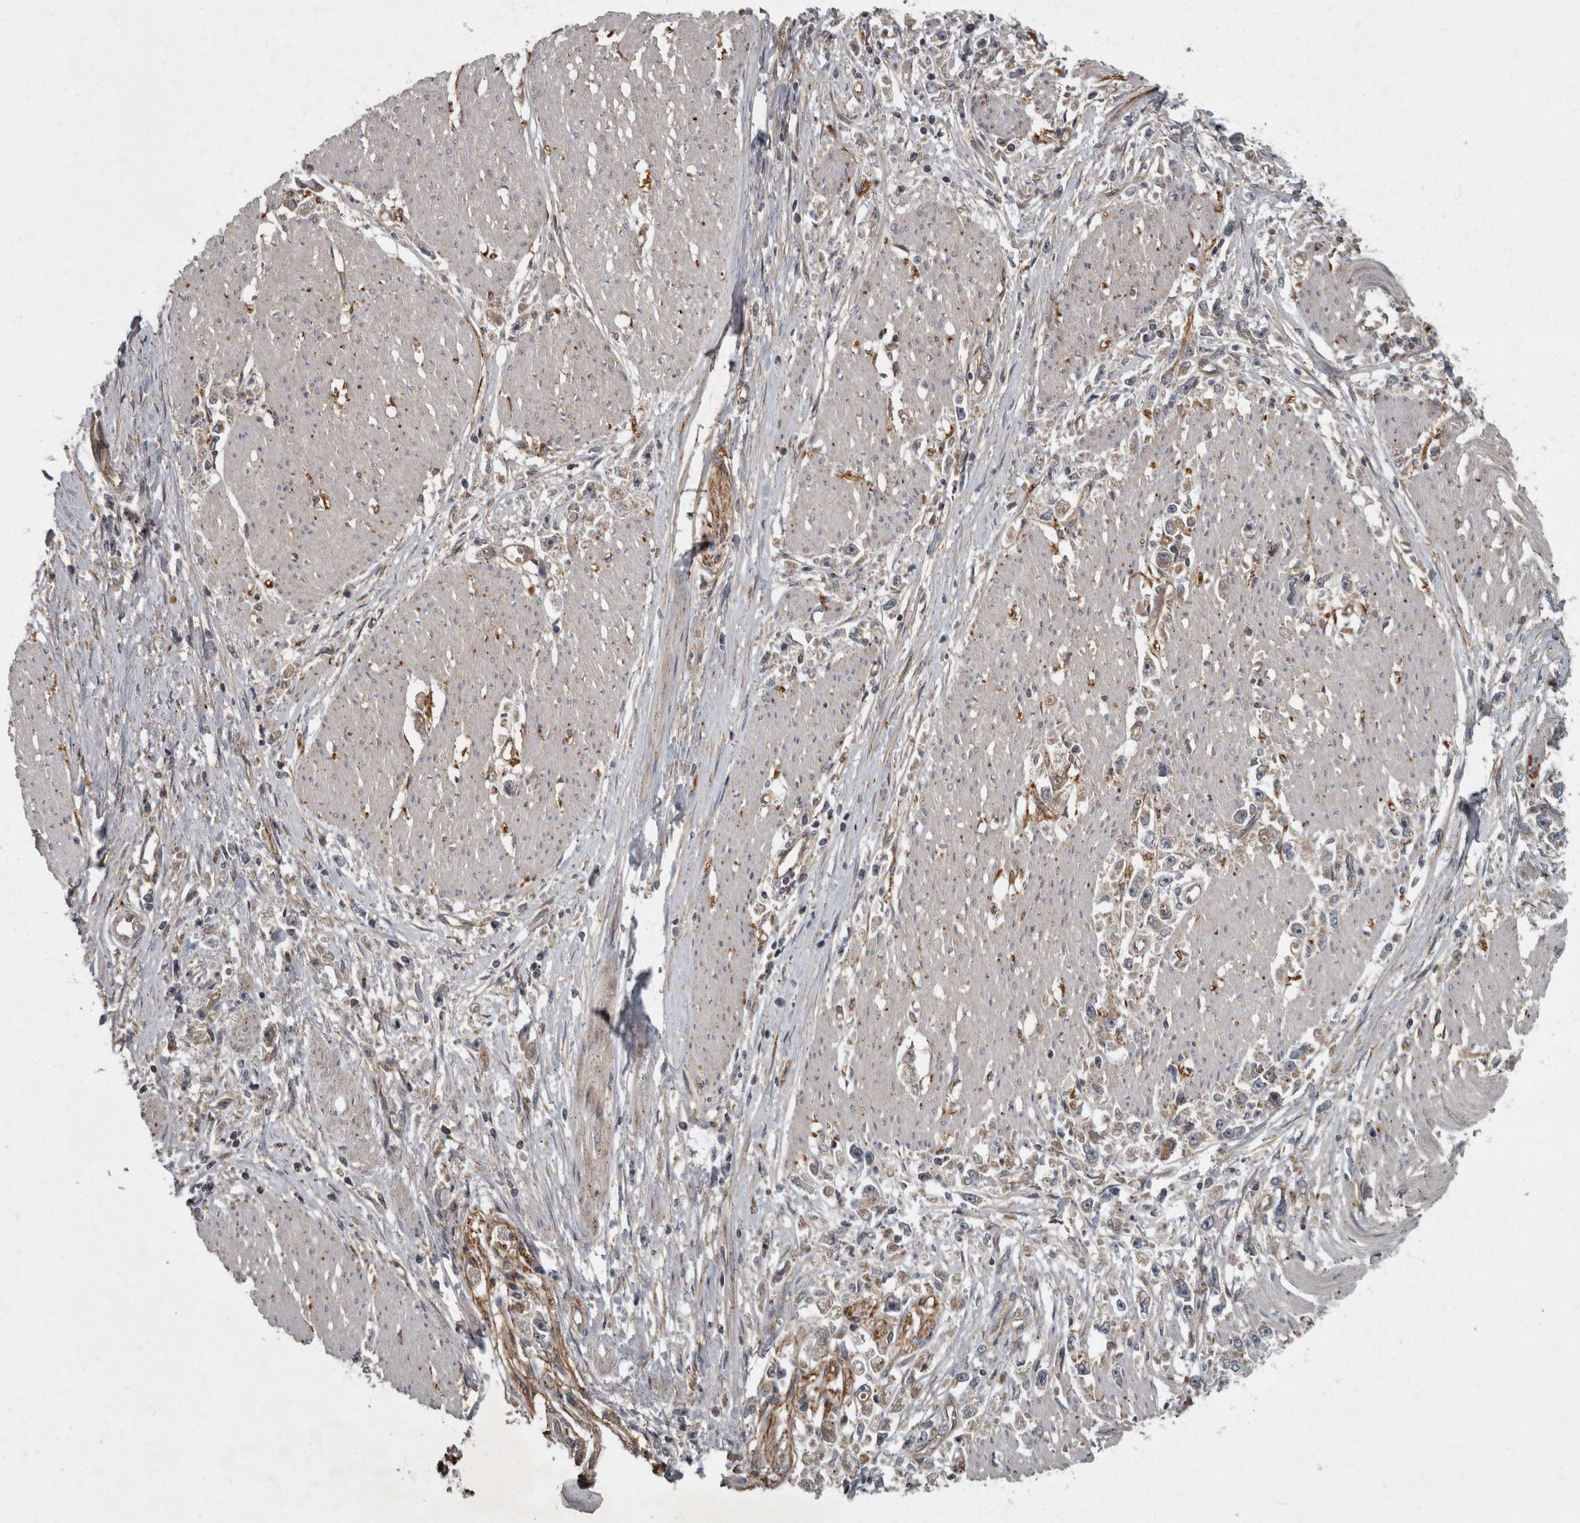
{"staining": {"intensity": "weak", "quantity": "<25%", "location": "cytoplasmic/membranous"}, "tissue": "stomach cancer", "cell_type": "Tumor cells", "image_type": "cancer", "snomed": [{"axis": "morphology", "description": "Adenocarcinoma, NOS"}, {"axis": "topography", "description": "Stomach"}], "caption": "High power microscopy photomicrograph of an IHC image of stomach cancer (adenocarcinoma), revealing no significant staining in tumor cells. The staining was performed using DAB (3,3'-diaminobenzidine) to visualize the protein expression in brown, while the nuclei were stained in blue with hematoxylin (Magnification: 20x).", "gene": "VEGFD", "patient": {"sex": "female", "age": 59}}